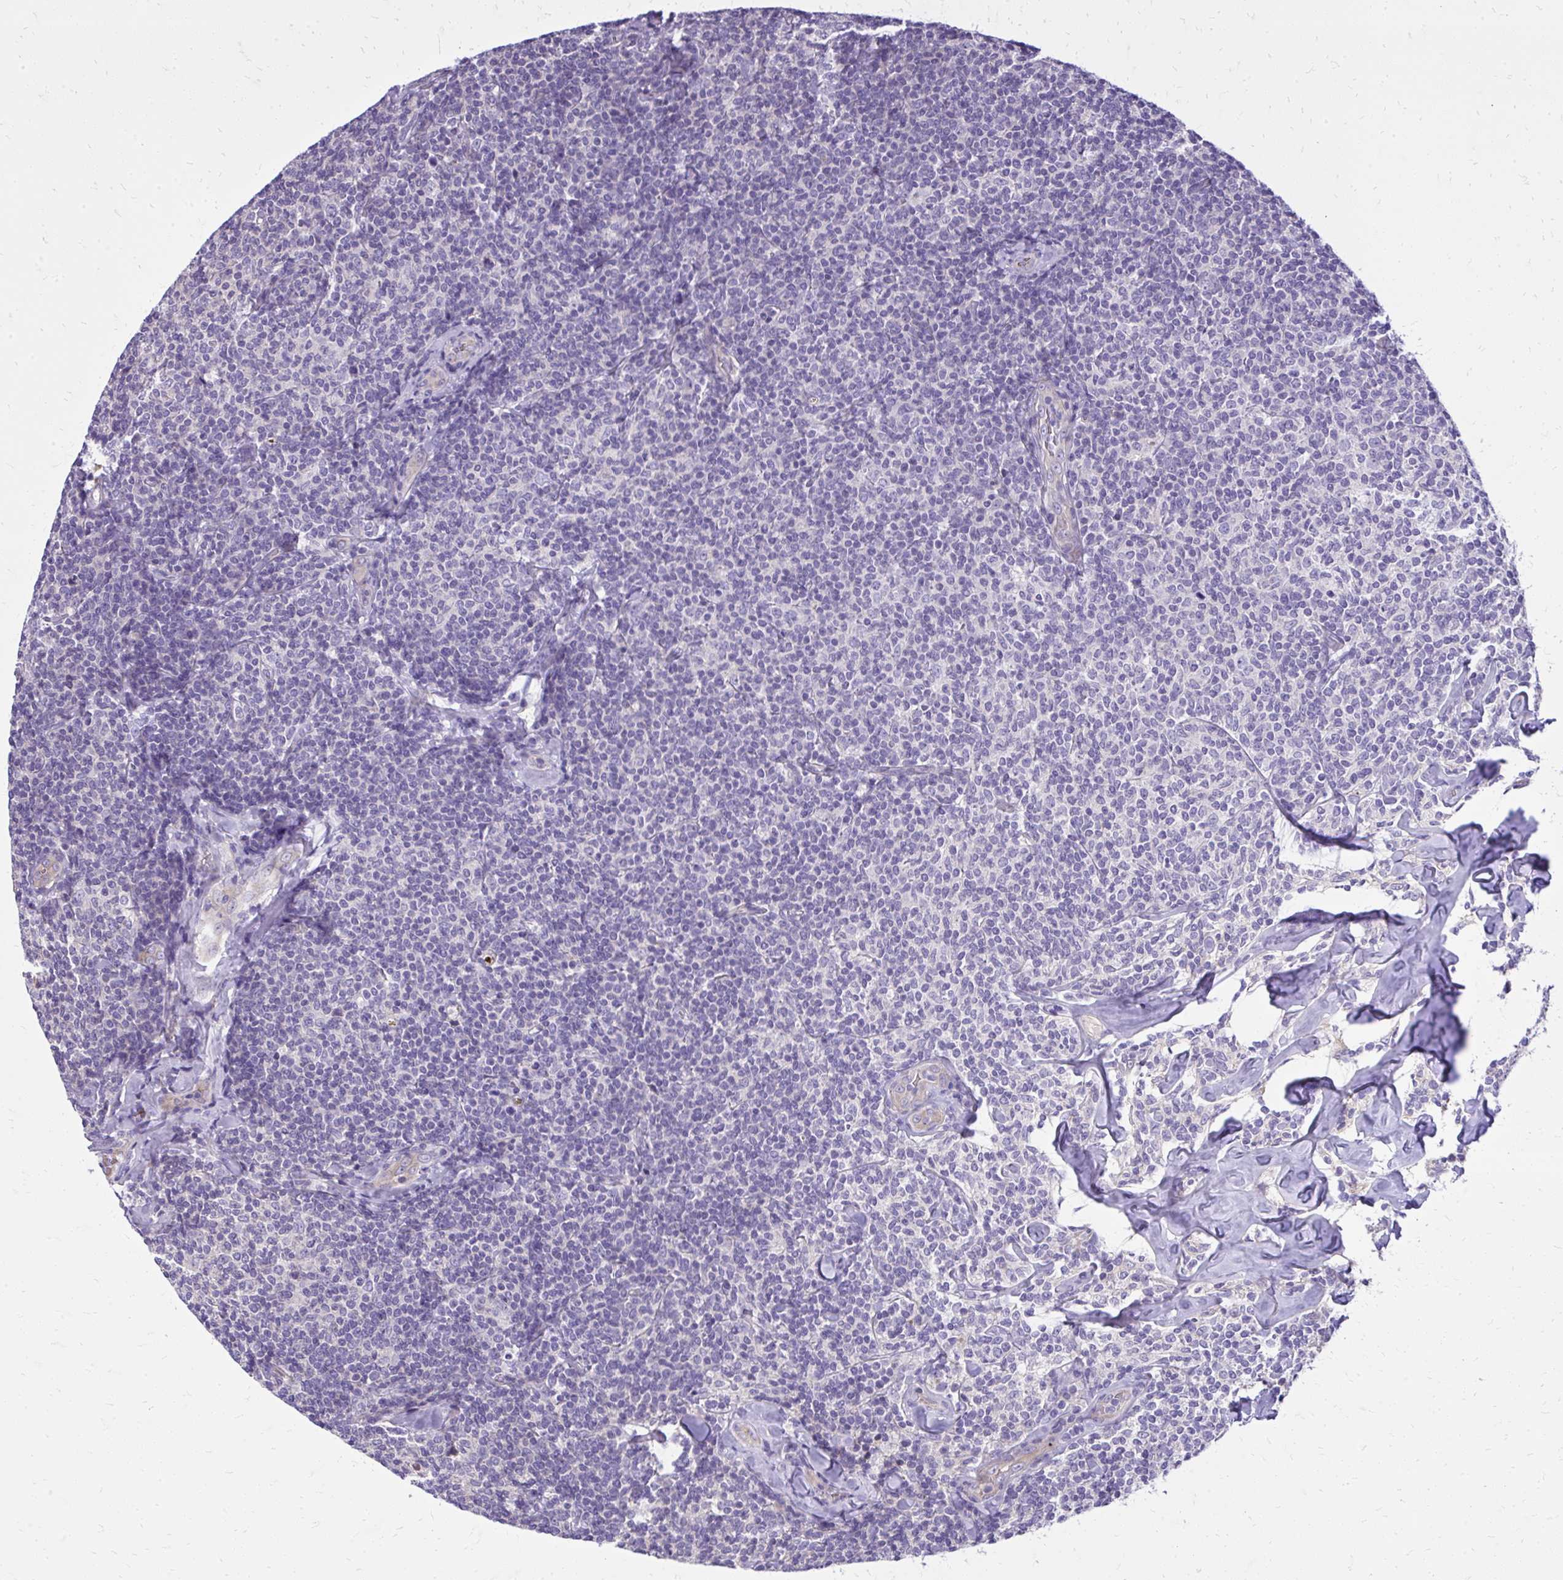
{"staining": {"intensity": "negative", "quantity": "none", "location": "none"}, "tissue": "lymphoma", "cell_type": "Tumor cells", "image_type": "cancer", "snomed": [{"axis": "morphology", "description": "Malignant lymphoma, non-Hodgkin's type, Low grade"}, {"axis": "topography", "description": "Lymph node"}], "caption": "The image reveals no staining of tumor cells in lymphoma. Nuclei are stained in blue.", "gene": "RUNDC3B", "patient": {"sex": "female", "age": 56}}